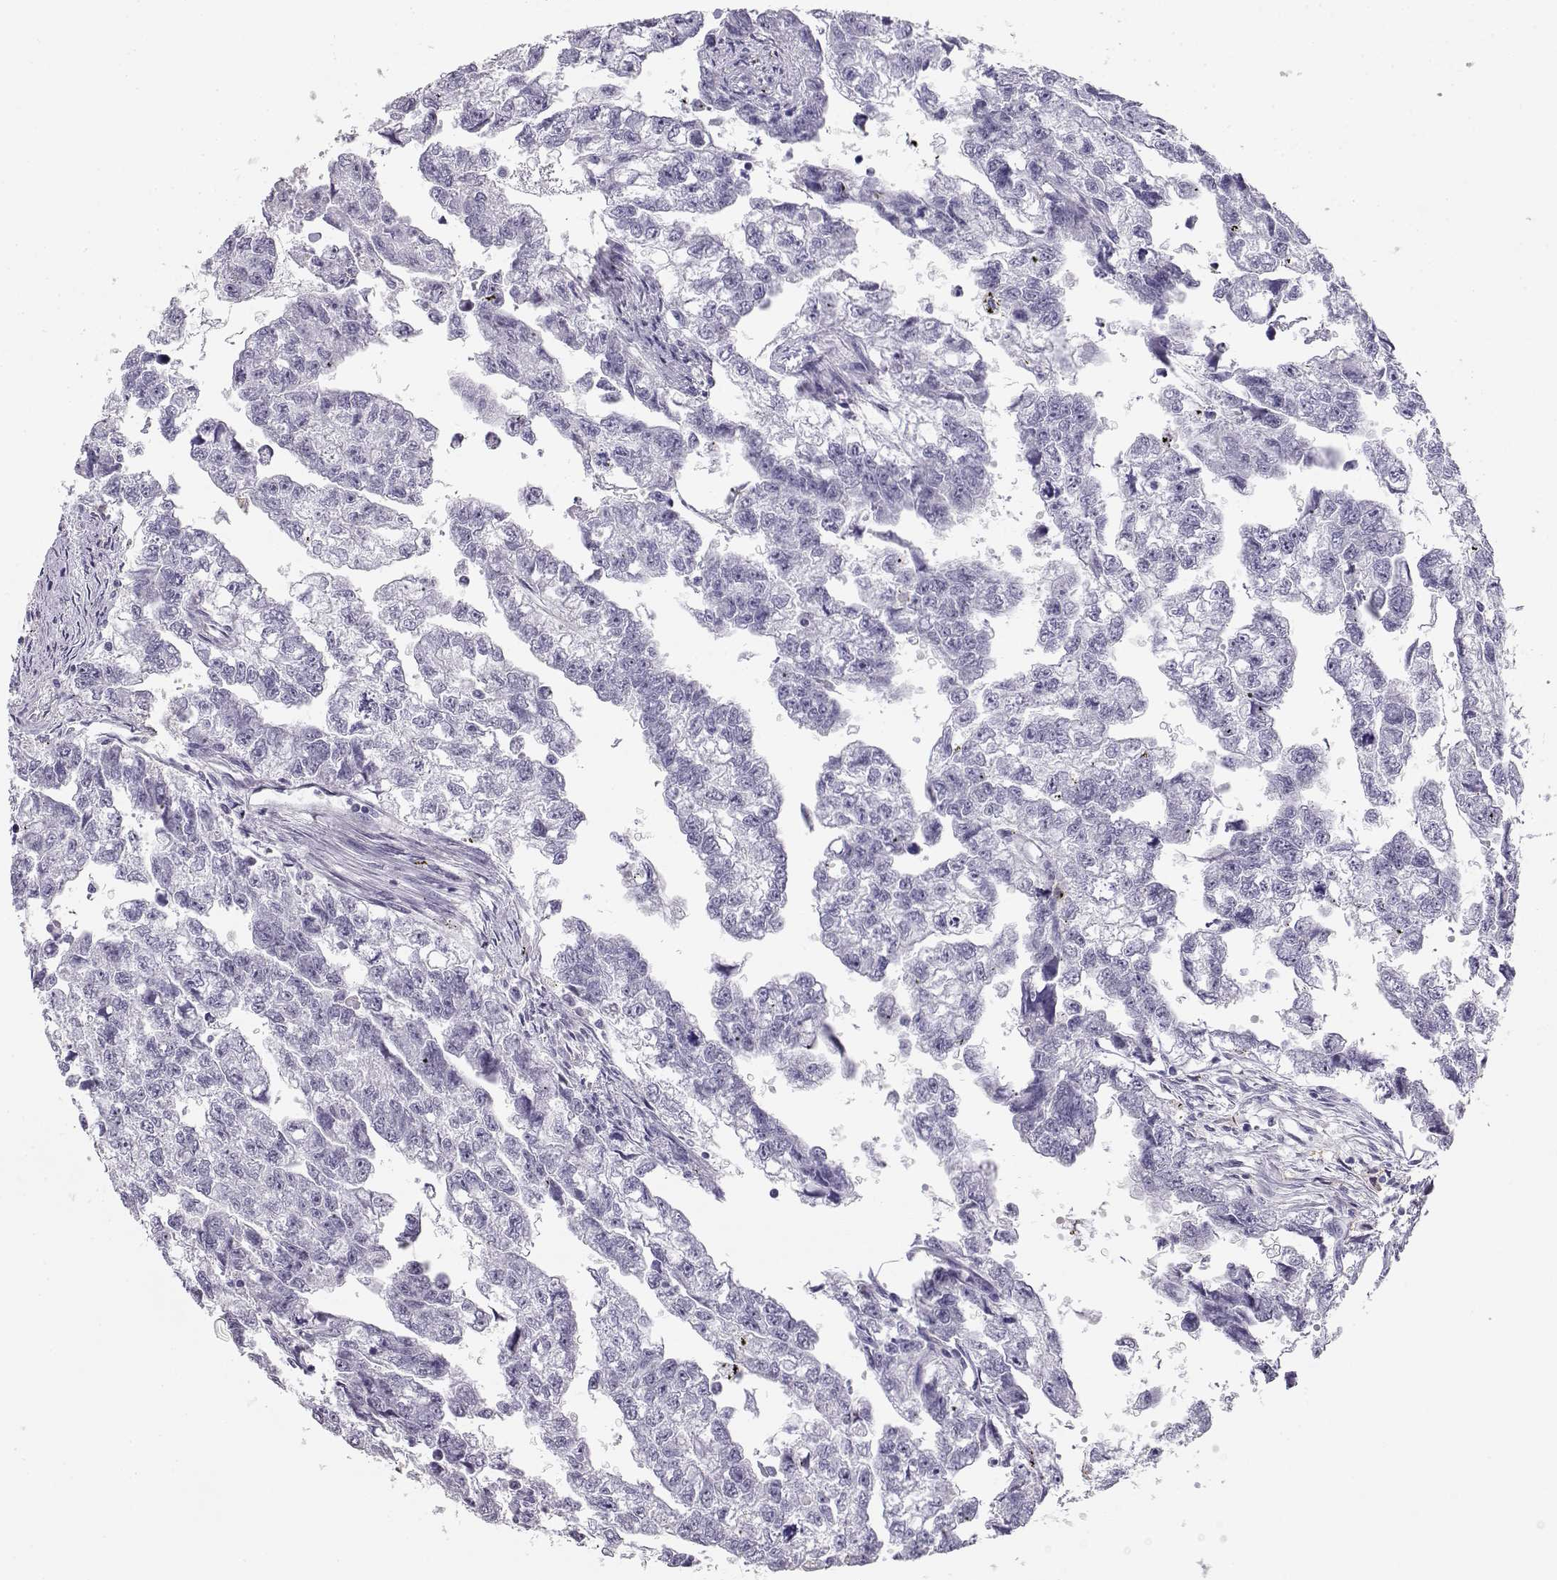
{"staining": {"intensity": "negative", "quantity": "none", "location": "none"}, "tissue": "testis cancer", "cell_type": "Tumor cells", "image_type": "cancer", "snomed": [{"axis": "morphology", "description": "Carcinoma, Embryonal, NOS"}, {"axis": "morphology", "description": "Teratoma, malignant, NOS"}, {"axis": "topography", "description": "Testis"}], "caption": "High magnification brightfield microscopy of teratoma (malignant) (testis) stained with DAB (3,3'-diaminobenzidine) (brown) and counterstained with hematoxylin (blue): tumor cells show no significant positivity. Brightfield microscopy of IHC stained with DAB (3,3'-diaminobenzidine) (brown) and hematoxylin (blue), captured at high magnification.", "gene": "NUTM1", "patient": {"sex": "male", "age": 44}}